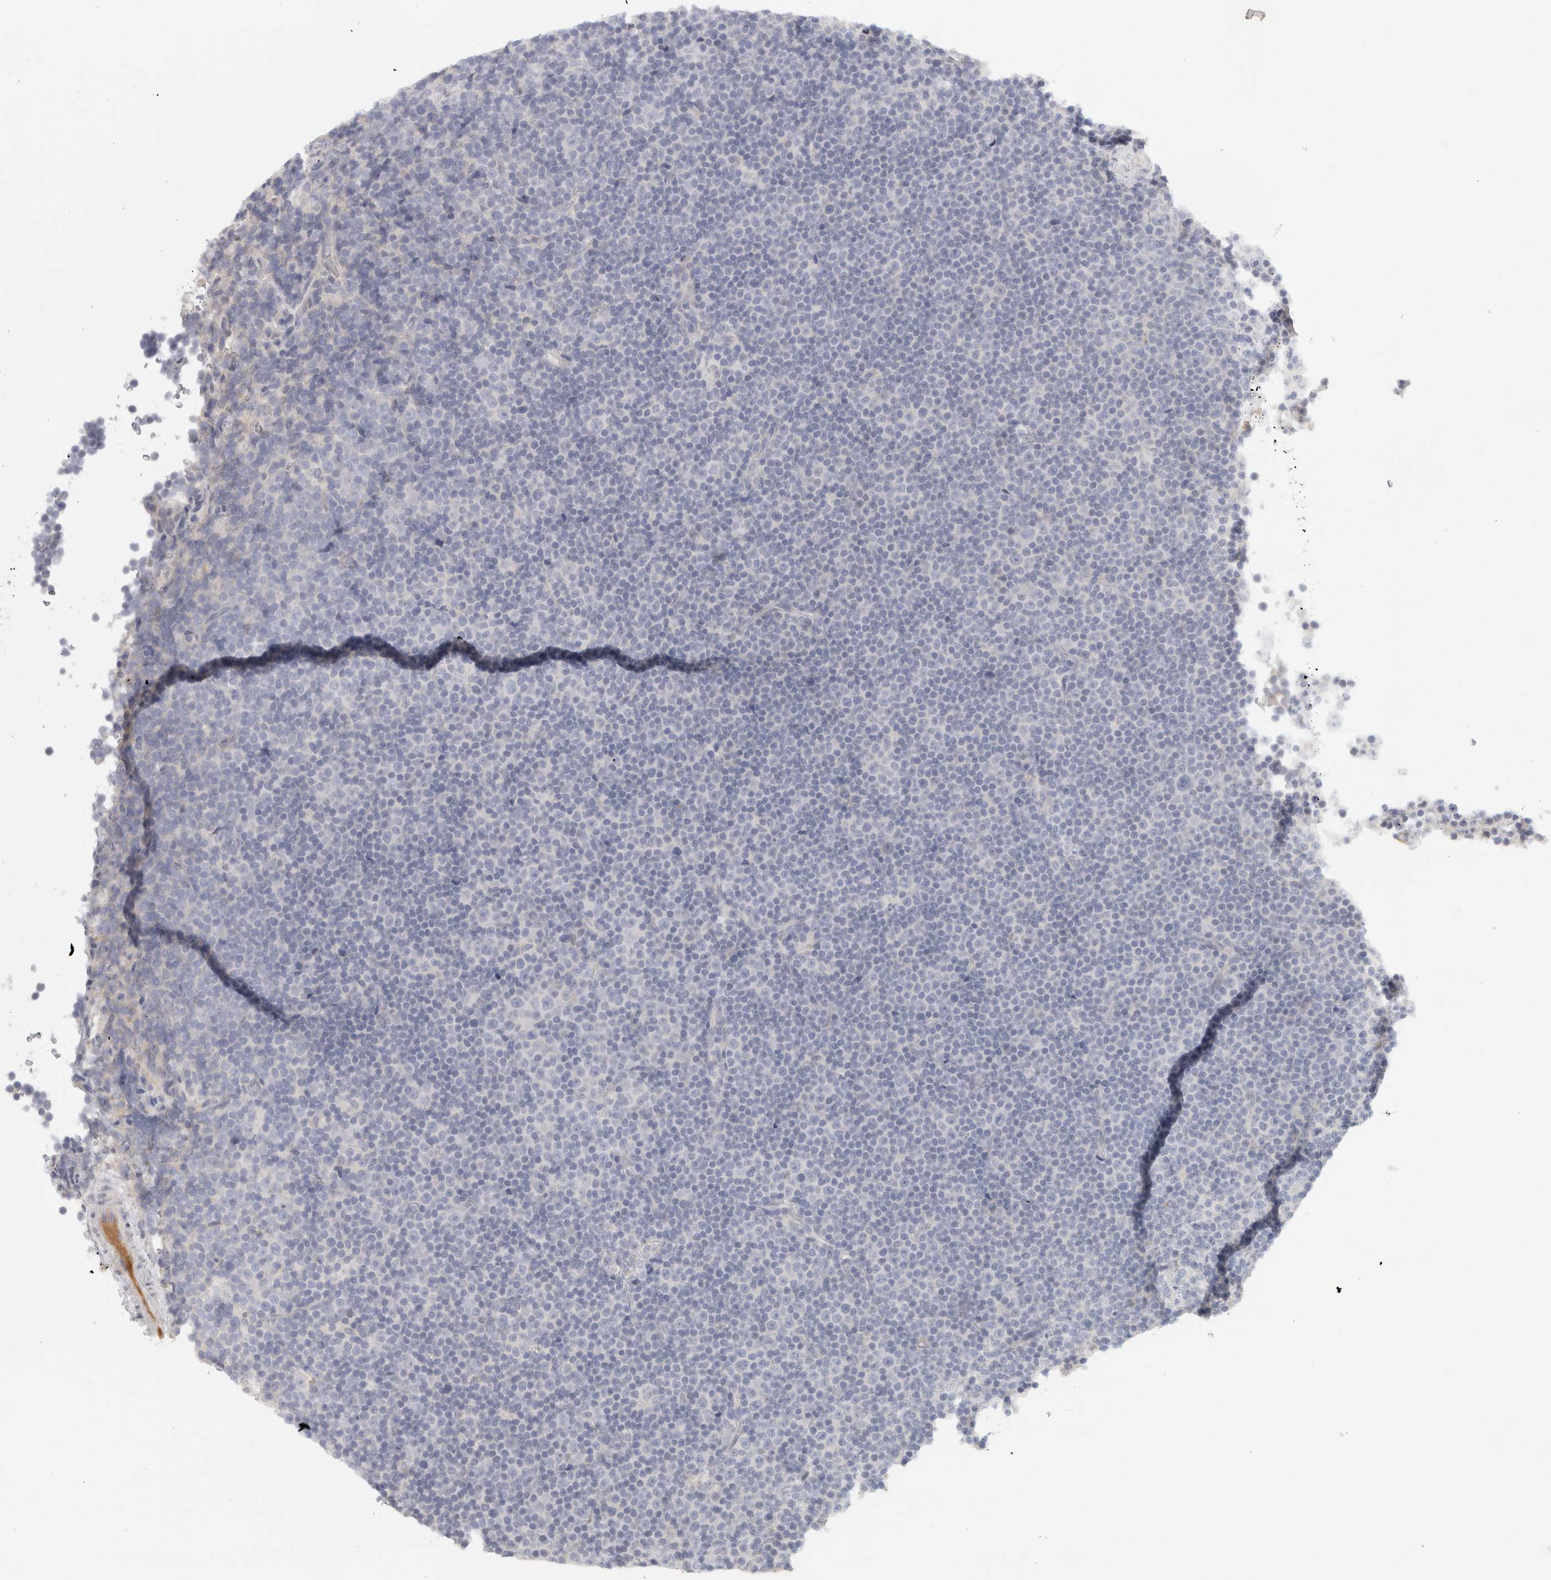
{"staining": {"intensity": "negative", "quantity": "none", "location": "none"}, "tissue": "lymphoma", "cell_type": "Tumor cells", "image_type": "cancer", "snomed": [{"axis": "morphology", "description": "Malignant lymphoma, non-Hodgkin's type, Low grade"}, {"axis": "topography", "description": "Lymph node"}], "caption": "High magnification brightfield microscopy of lymphoma stained with DAB (3,3'-diaminobenzidine) (brown) and counterstained with hematoxylin (blue): tumor cells show no significant positivity.", "gene": "STK31", "patient": {"sex": "female", "age": 67}}